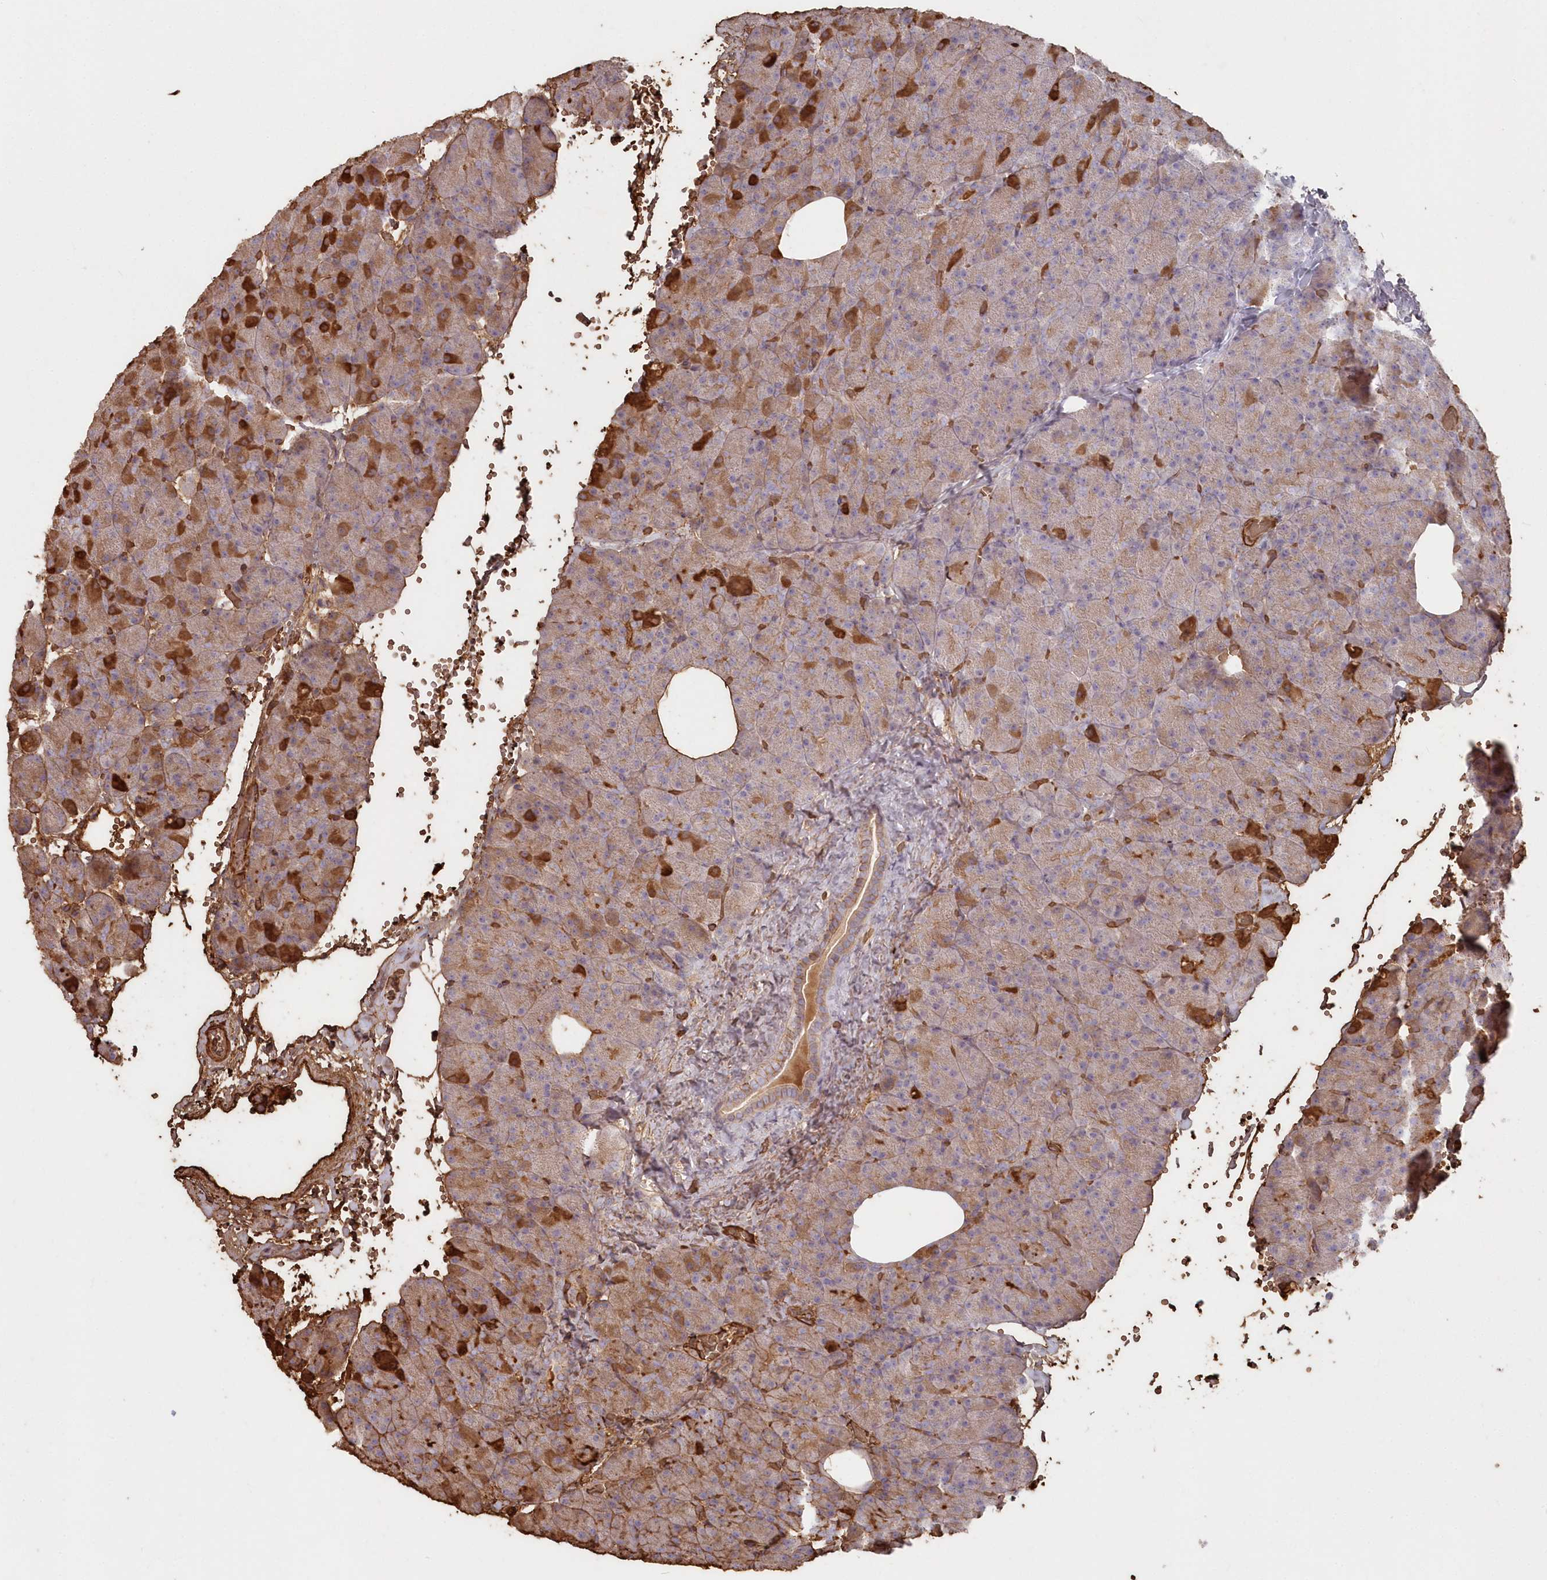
{"staining": {"intensity": "strong", "quantity": "<25%", "location": "cytoplasmic/membranous"}, "tissue": "pancreas", "cell_type": "Exocrine glandular cells", "image_type": "normal", "snomed": [{"axis": "morphology", "description": "Normal tissue, NOS"}, {"axis": "morphology", "description": "Carcinoid, malignant, NOS"}, {"axis": "topography", "description": "Pancreas"}], "caption": "Approximately <25% of exocrine glandular cells in unremarkable human pancreas reveal strong cytoplasmic/membranous protein expression as visualized by brown immunohistochemical staining.", "gene": "SERINC1", "patient": {"sex": "female", "age": 35}}